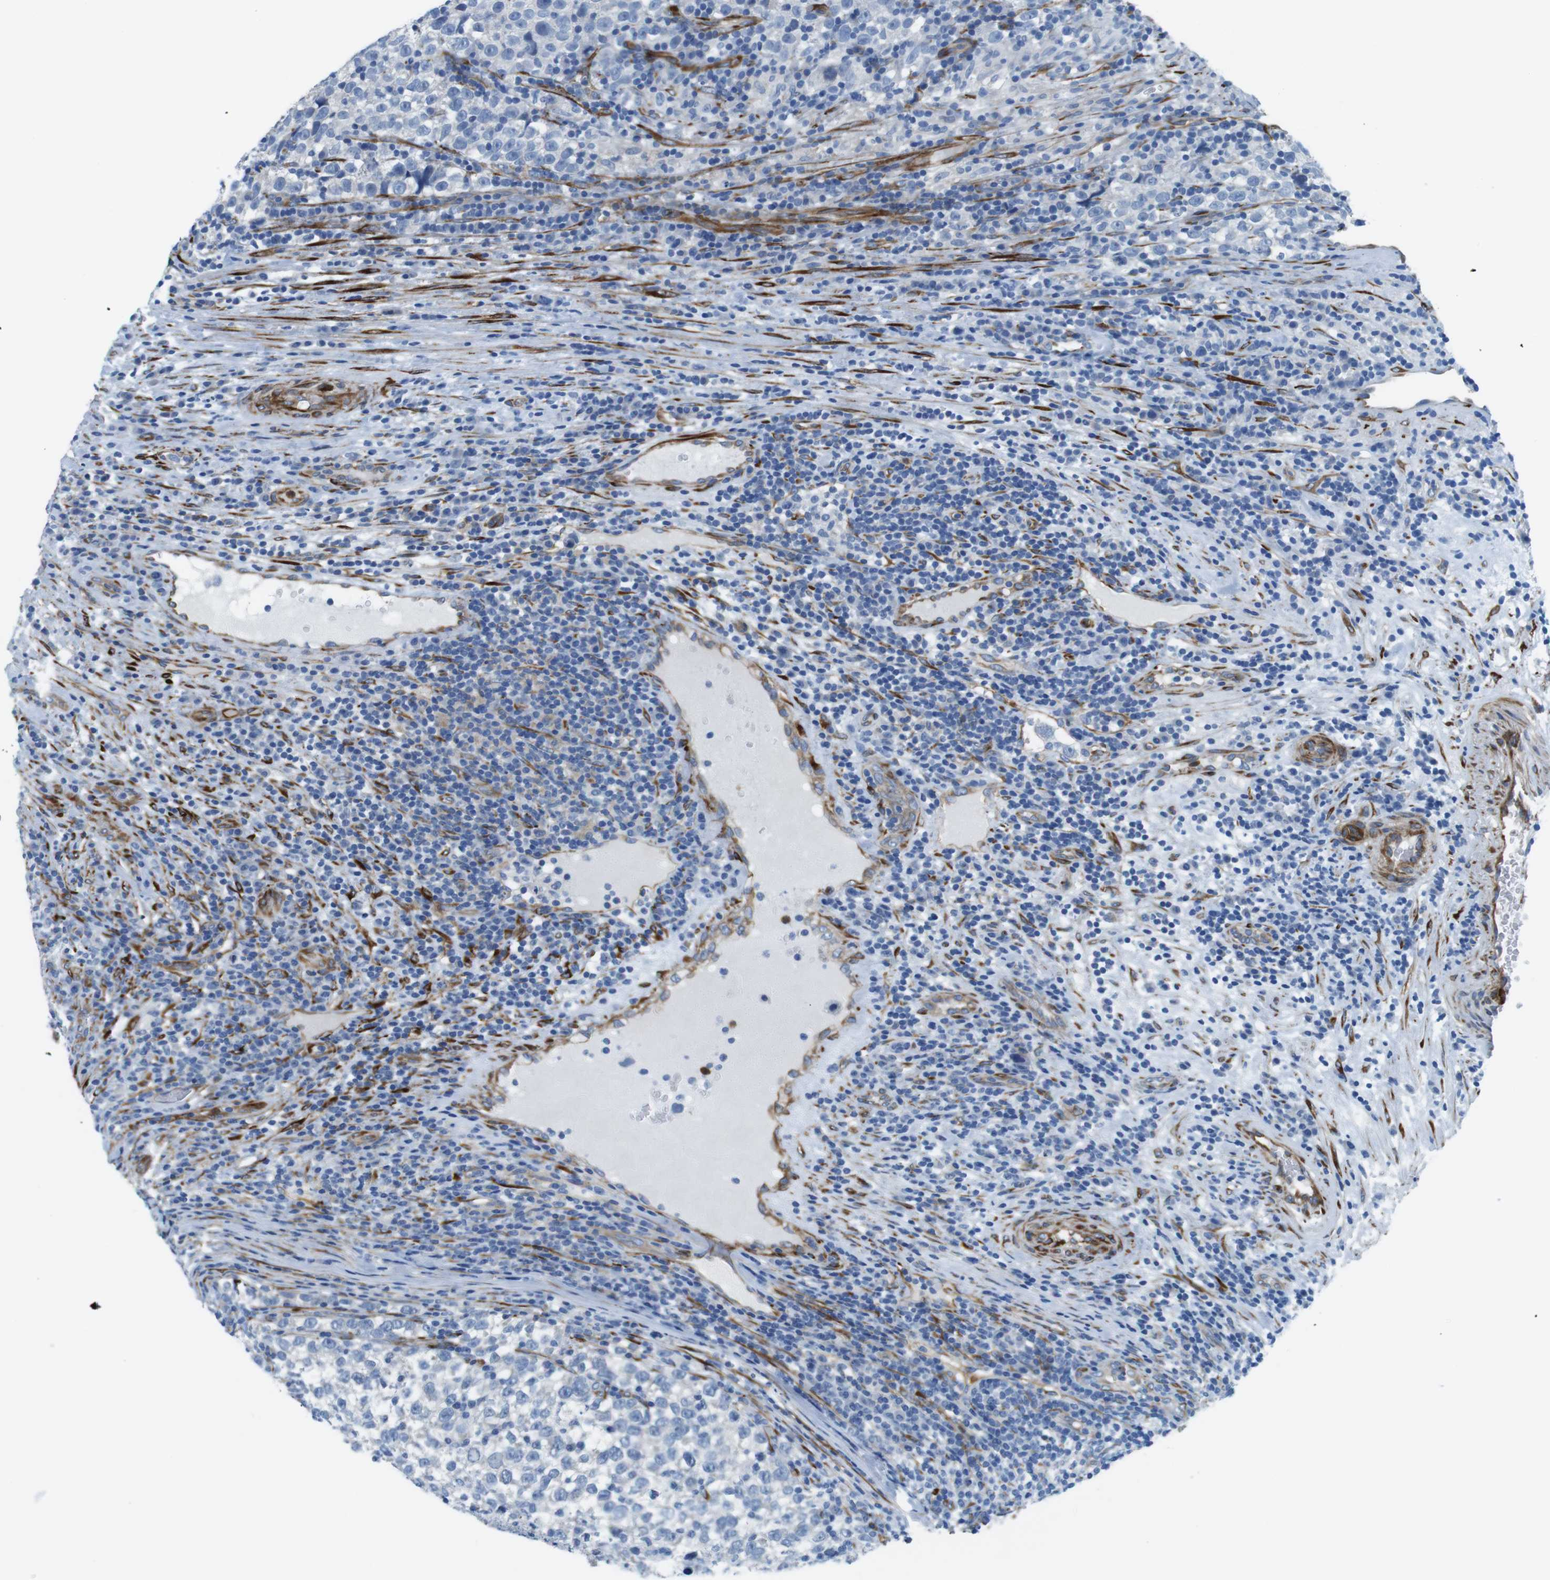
{"staining": {"intensity": "negative", "quantity": "none", "location": "none"}, "tissue": "testis cancer", "cell_type": "Tumor cells", "image_type": "cancer", "snomed": [{"axis": "morphology", "description": "Normal tissue, NOS"}, {"axis": "morphology", "description": "Seminoma, NOS"}, {"axis": "topography", "description": "Testis"}], "caption": "Seminoma (testis) was stained to show a protein in brown. There is no significant expression in tumor cells. Nuclei are stained in blue.", "gene": "EMP2", "patient": {"sex": "male", "age": 43}}